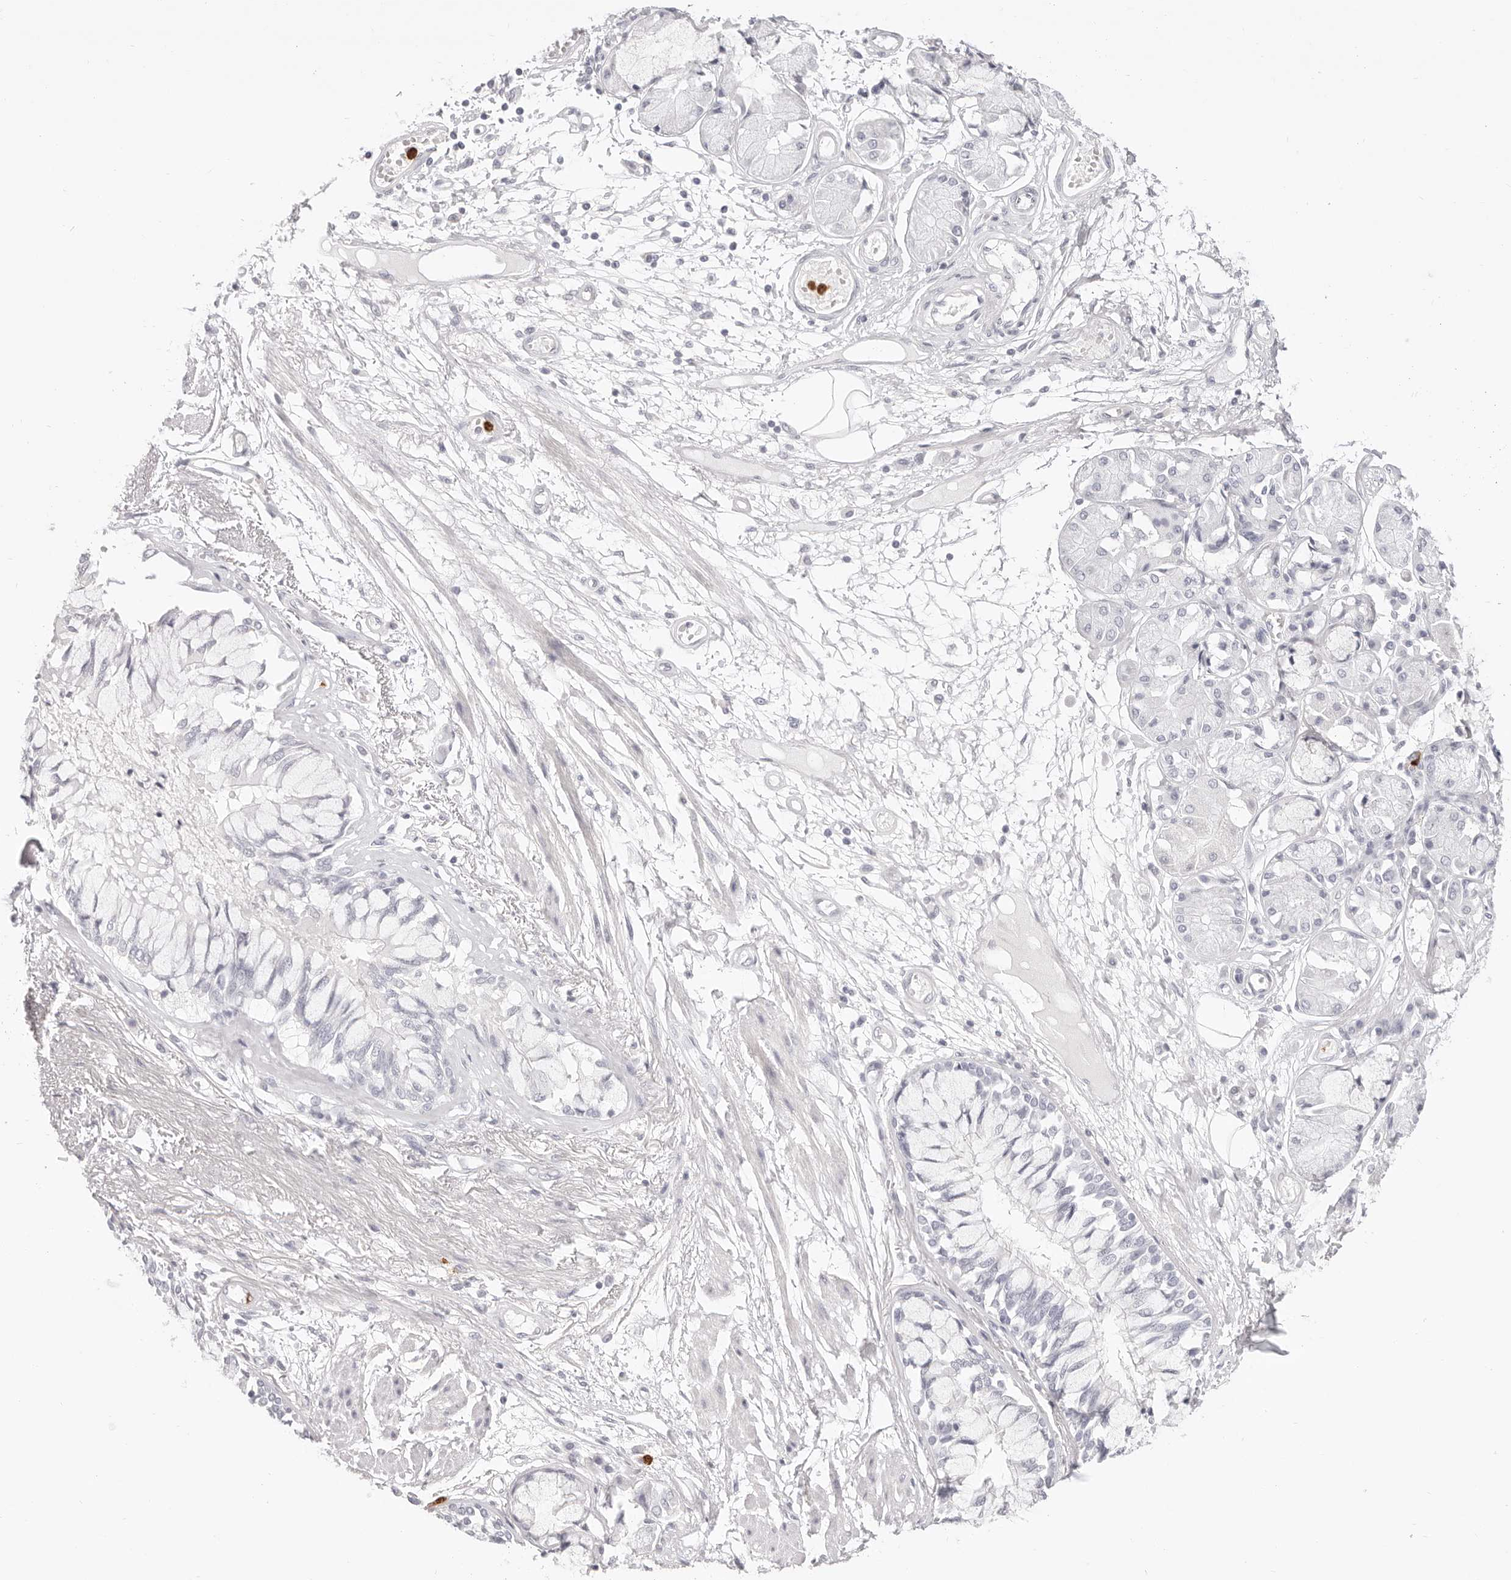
{"staining": {"intensity": "negative", "quantity": "none", "location": "none"}, "tissue": "adipose tissue", "cell_type": "Adipocytes", "image_type": "normal", "snomed": [{"axis": "morphology", "description": "Normal tissue, NOS"}, {"axis": "topography", "description": "Bronchus"}], "caption": "Adipose tissue stained for a protein using immunohistochemistry shows no expression adipocytes.", "gene": "CAMP", "patient": {"sex": "male", "age": 66}}